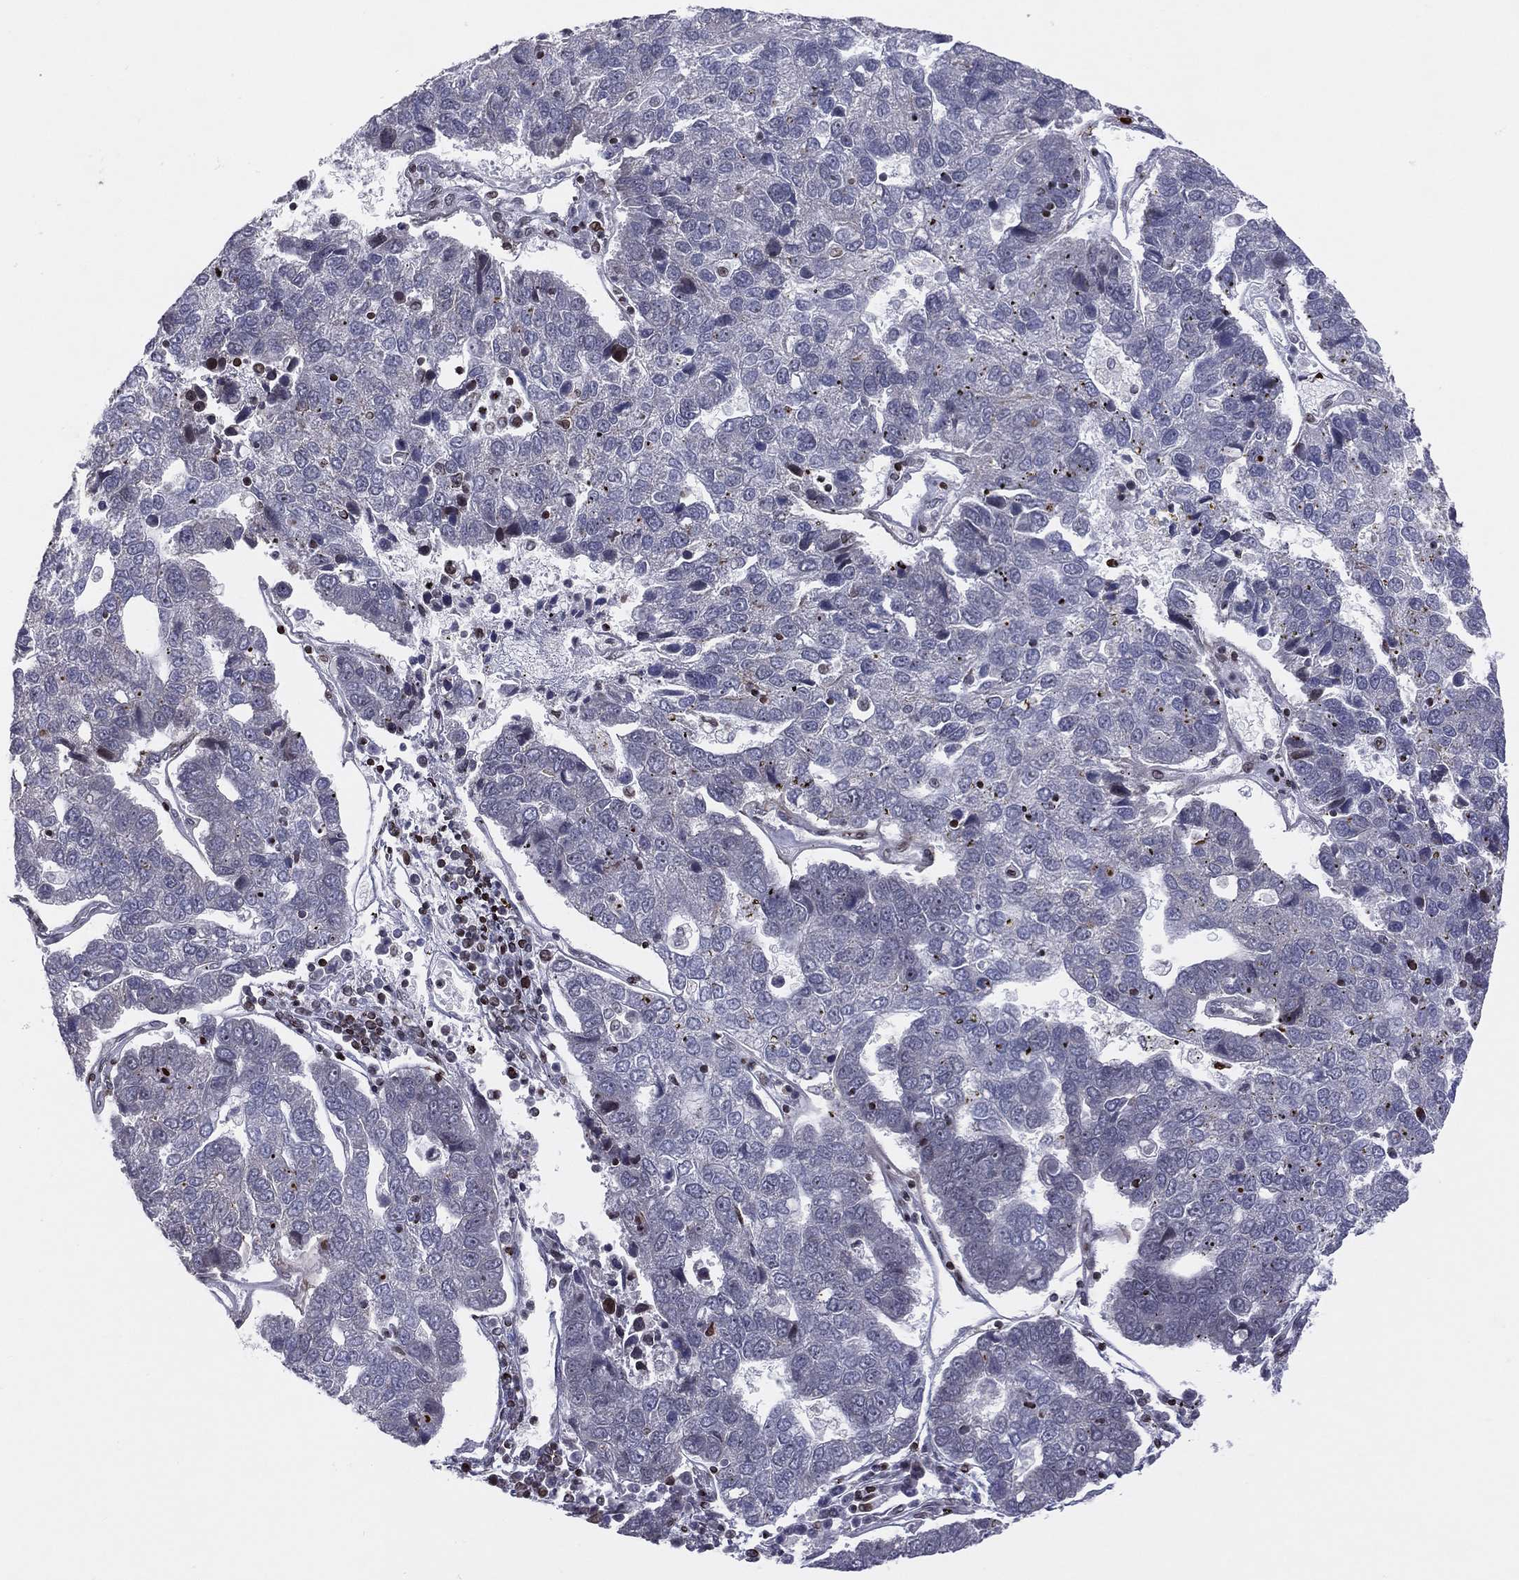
{"staining": {"intensity": "negative", "quantity": "none", "location": "none"}, "tissue": "pancreatic cancer", "cell_type": "Tumor cells", "image_type": "cancer", "snomed": [{"axis": "morphology", "description": "Adenocarcinoma, NOS"}, {"axis": "topography", "description": "Pancreas"}], "caption": "Immunohistochemistry (IHC) histopathology image of human pancreatic cancer (adenocarcinoma) stained for a protein (brown), which displays no staining in tumor cells. Nuclei are stained in blue.", "gene": "DBF4B", "patient": {"sex": "female", "age": 61}}